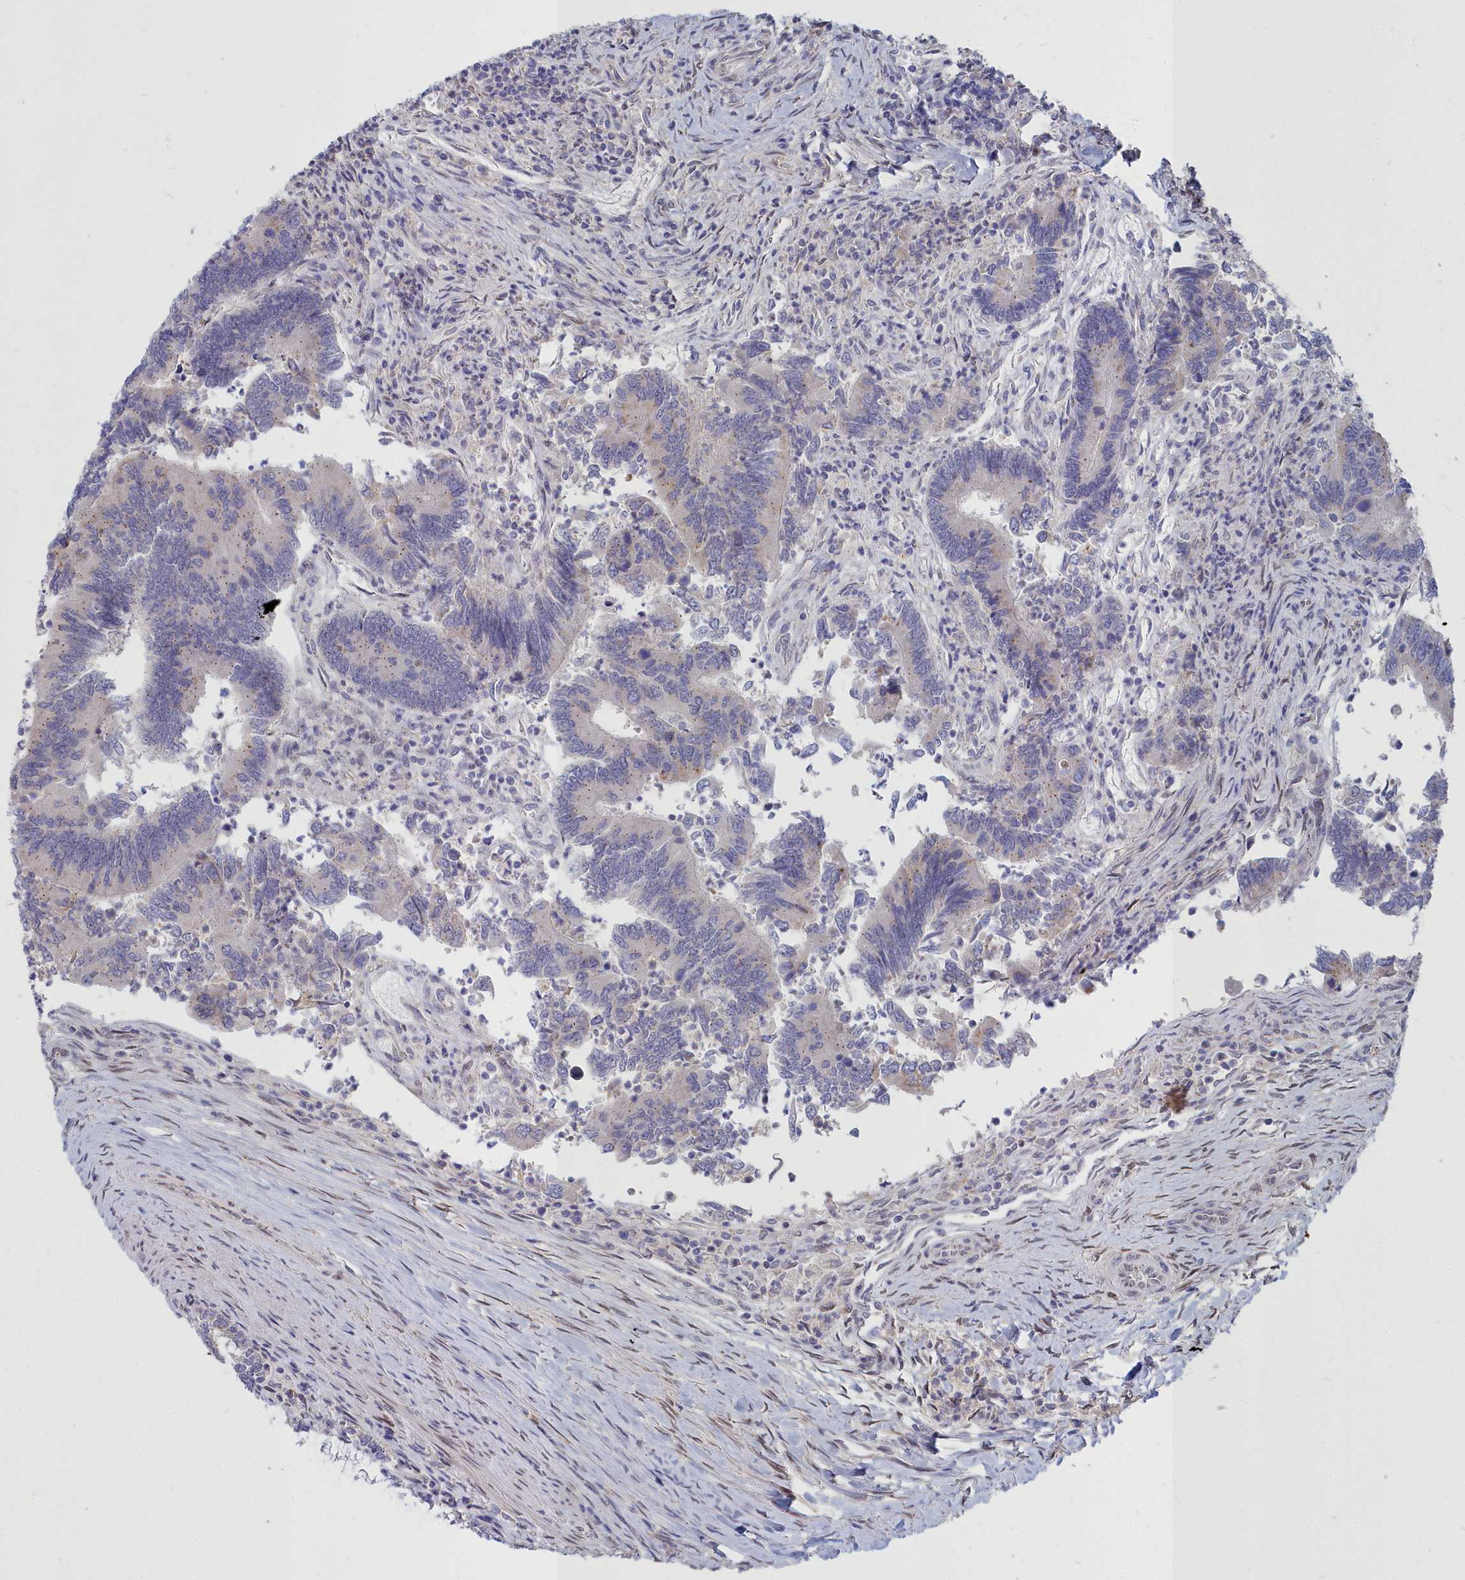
{"staining": {"intensity": "negative", "quantity": "none", "location": "none"}, "tissue": "colorectal cancer", "cell_type": "Tumor cells", "image_type": "cancer", "snomed": [{"axis": "morphology", "description": "Adenocarcinoma, NOS"}, {"axis": "topography", "description": "Colon"}], "caption": "This is an immunohistochemistry (IHC) histopathology image of human colorectal adenocarcinoma. There is no staining in tumor cells.", "gene": "NOXA1", "patient": {"sex": "female", "age": 67}}